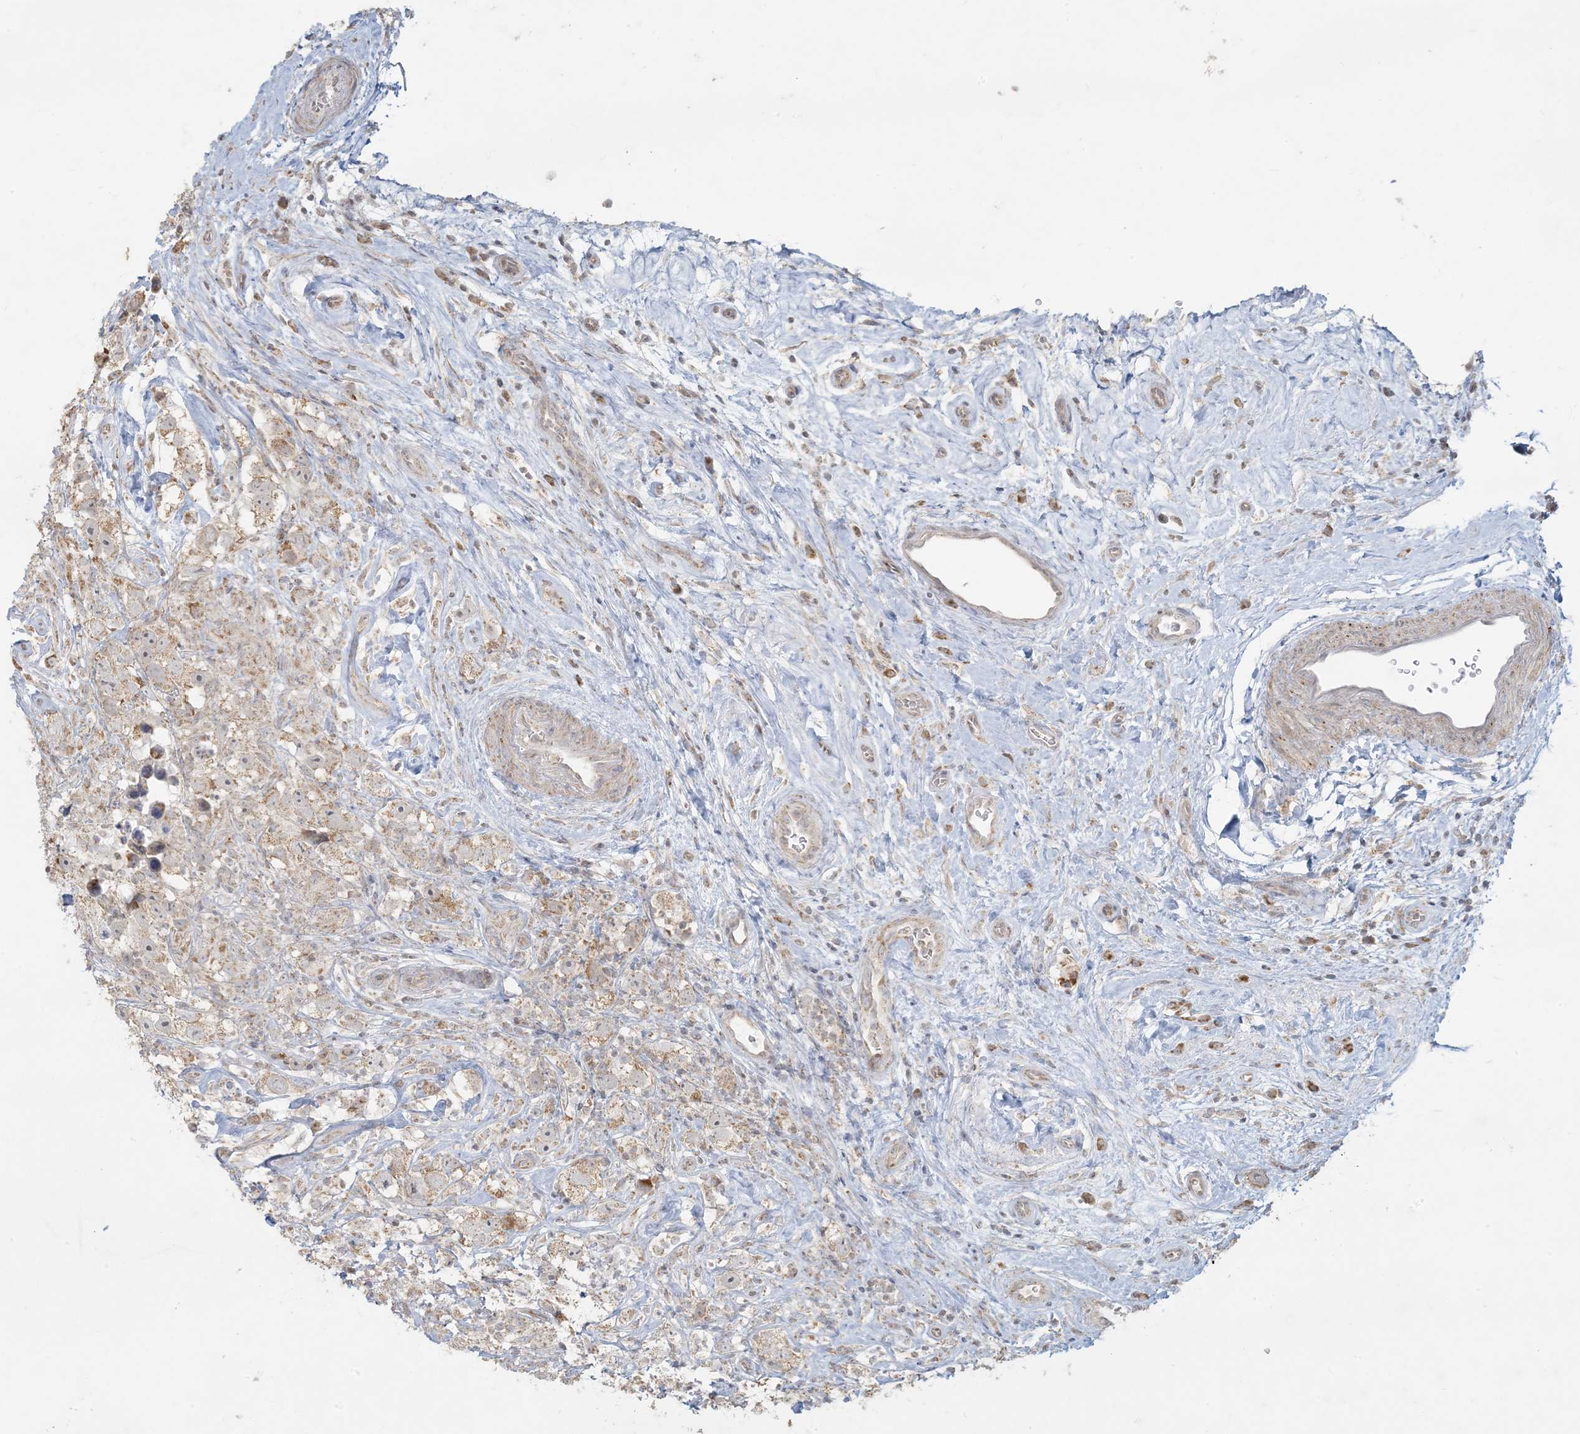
{"staining": {"intensity": "moderate", "quantity": "25%-75%", "location": "cytoplasmic/membranous"}, "tissue": "testis cancer", "cell_type": "Tumor cells", "image_type": "cancer", "snomed": [{"axis": "morphology", "description": "Seminoma, NOS"}, {"axis": "topography", "description": "Testis"}], "caption": "The image exhibits staining of testis seminoma, revealing moderate cytoplasmic/membranous protein staining (brown color) within tumor cells.", "gene": "MCAT", "patient": {"sex": "male", "age": 49}}